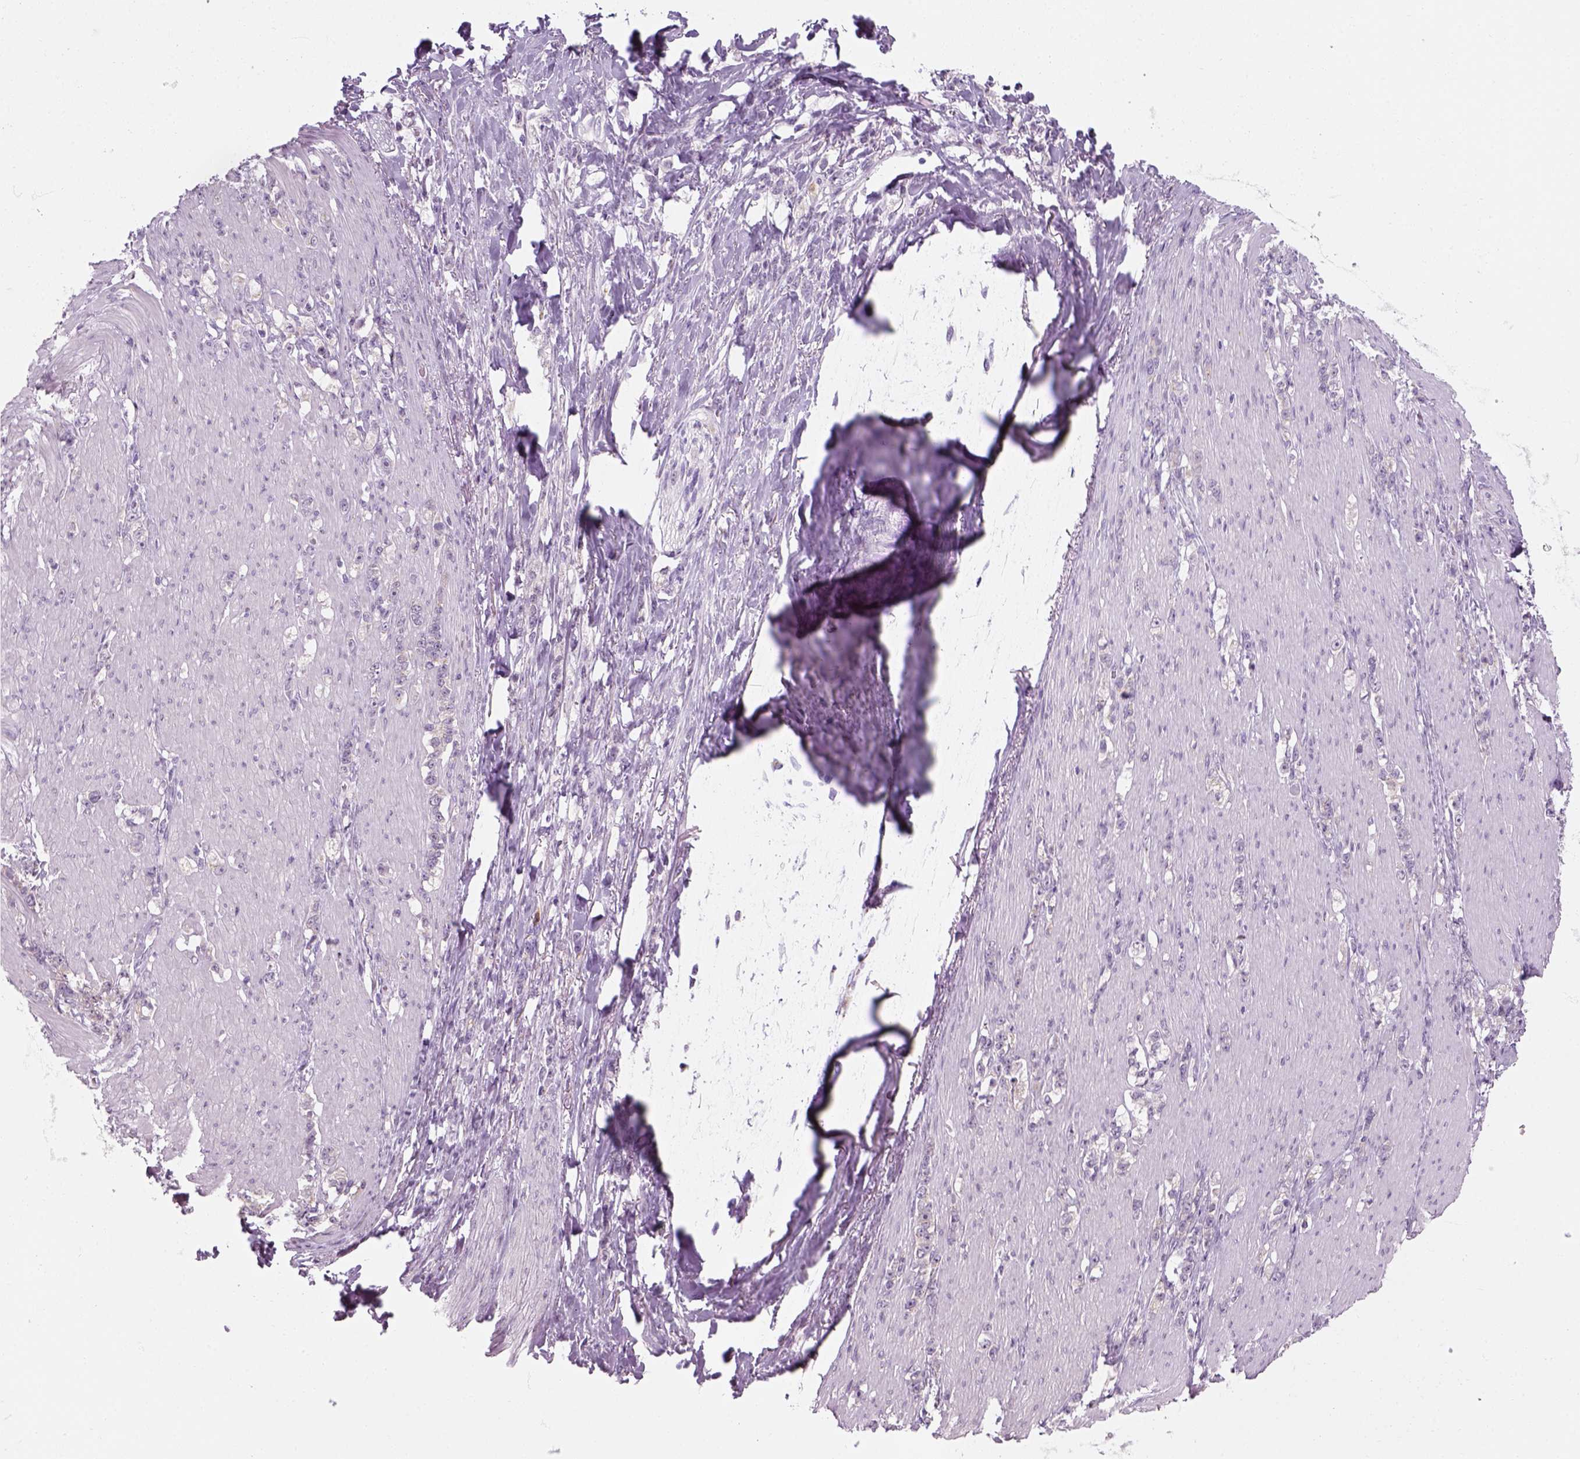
{"staining": {"intensity": "negative", "quantity": "none", "location": "none"}, "tissue": "stomach cancer", "cell_type": "Tumor cells", "image_type": "cancer", "snomed": [{"axis": "morphology", "description": "Adenocarcinoma, NOS"}, {"axis": "topography", "description": "Stomach, lower"}], "caption": "This is a image of immunohistochemistry (IHC) staining of stomach adenocarcinoma, which shows no staining in tumor cells. (Immunohistochemistry (ihc), brightfield microscopy, high magnification).", "gene": "IL4", "patient": {"sex": "male", "age": 88}}